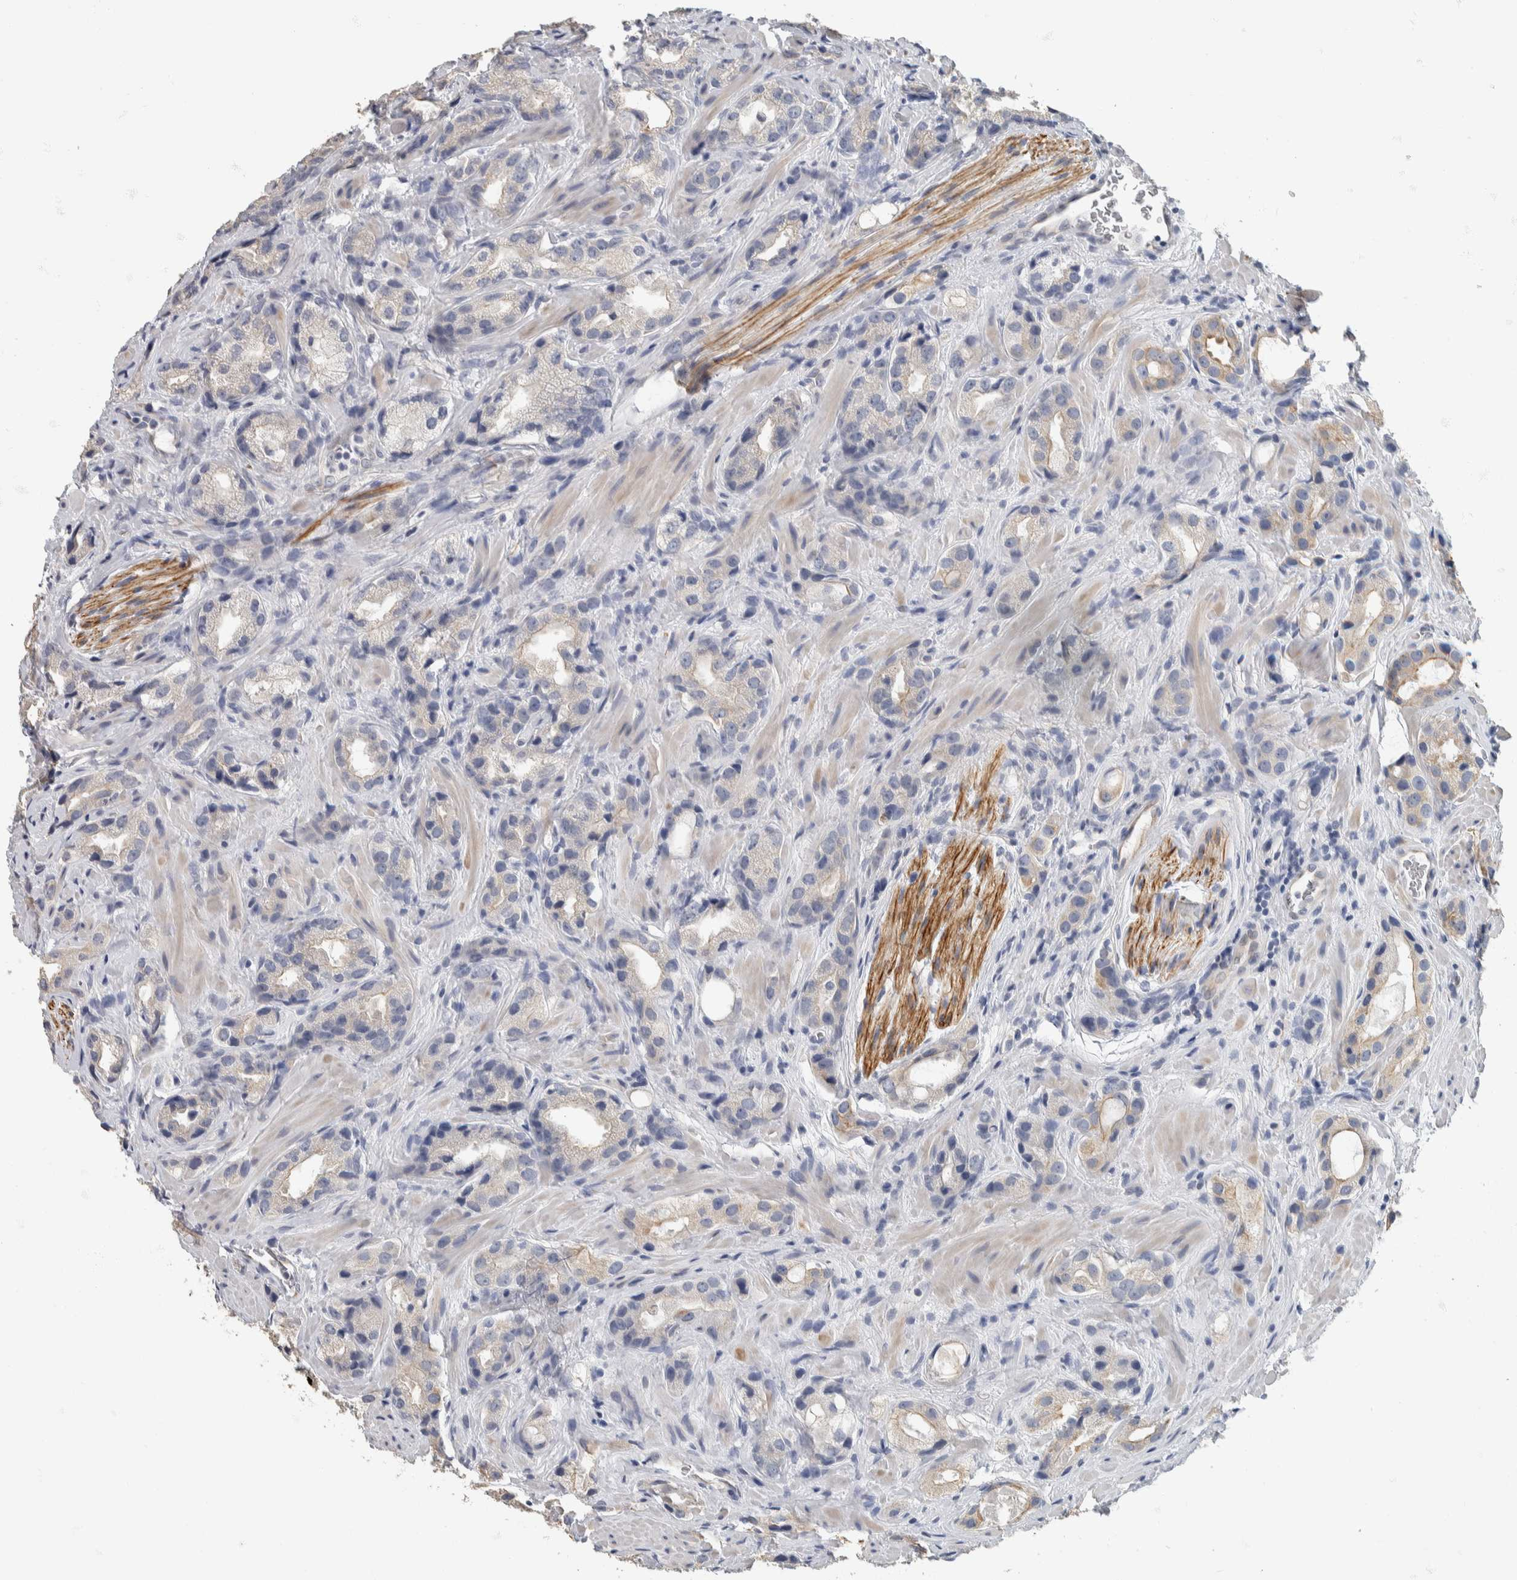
{"staining": {"intensity": "weak", "quantity": "<25%", "location": "cytoplasmic/membranous"}, "tissue": "prostate cancer", "cell_type": "Tumor cells", "image_type": "cancer", "snomed": [{"axis": "morphology", "description": "Adenocarcinoma, High grade"}, {"axis": "topography", "description": "Prostate"}], "caption": "There is no significant staining in tumor cells of adenocarcinoma (high-grade) (prostate).", "gene": "NEFM", "patient": {"sex": "male", "age": 63}}